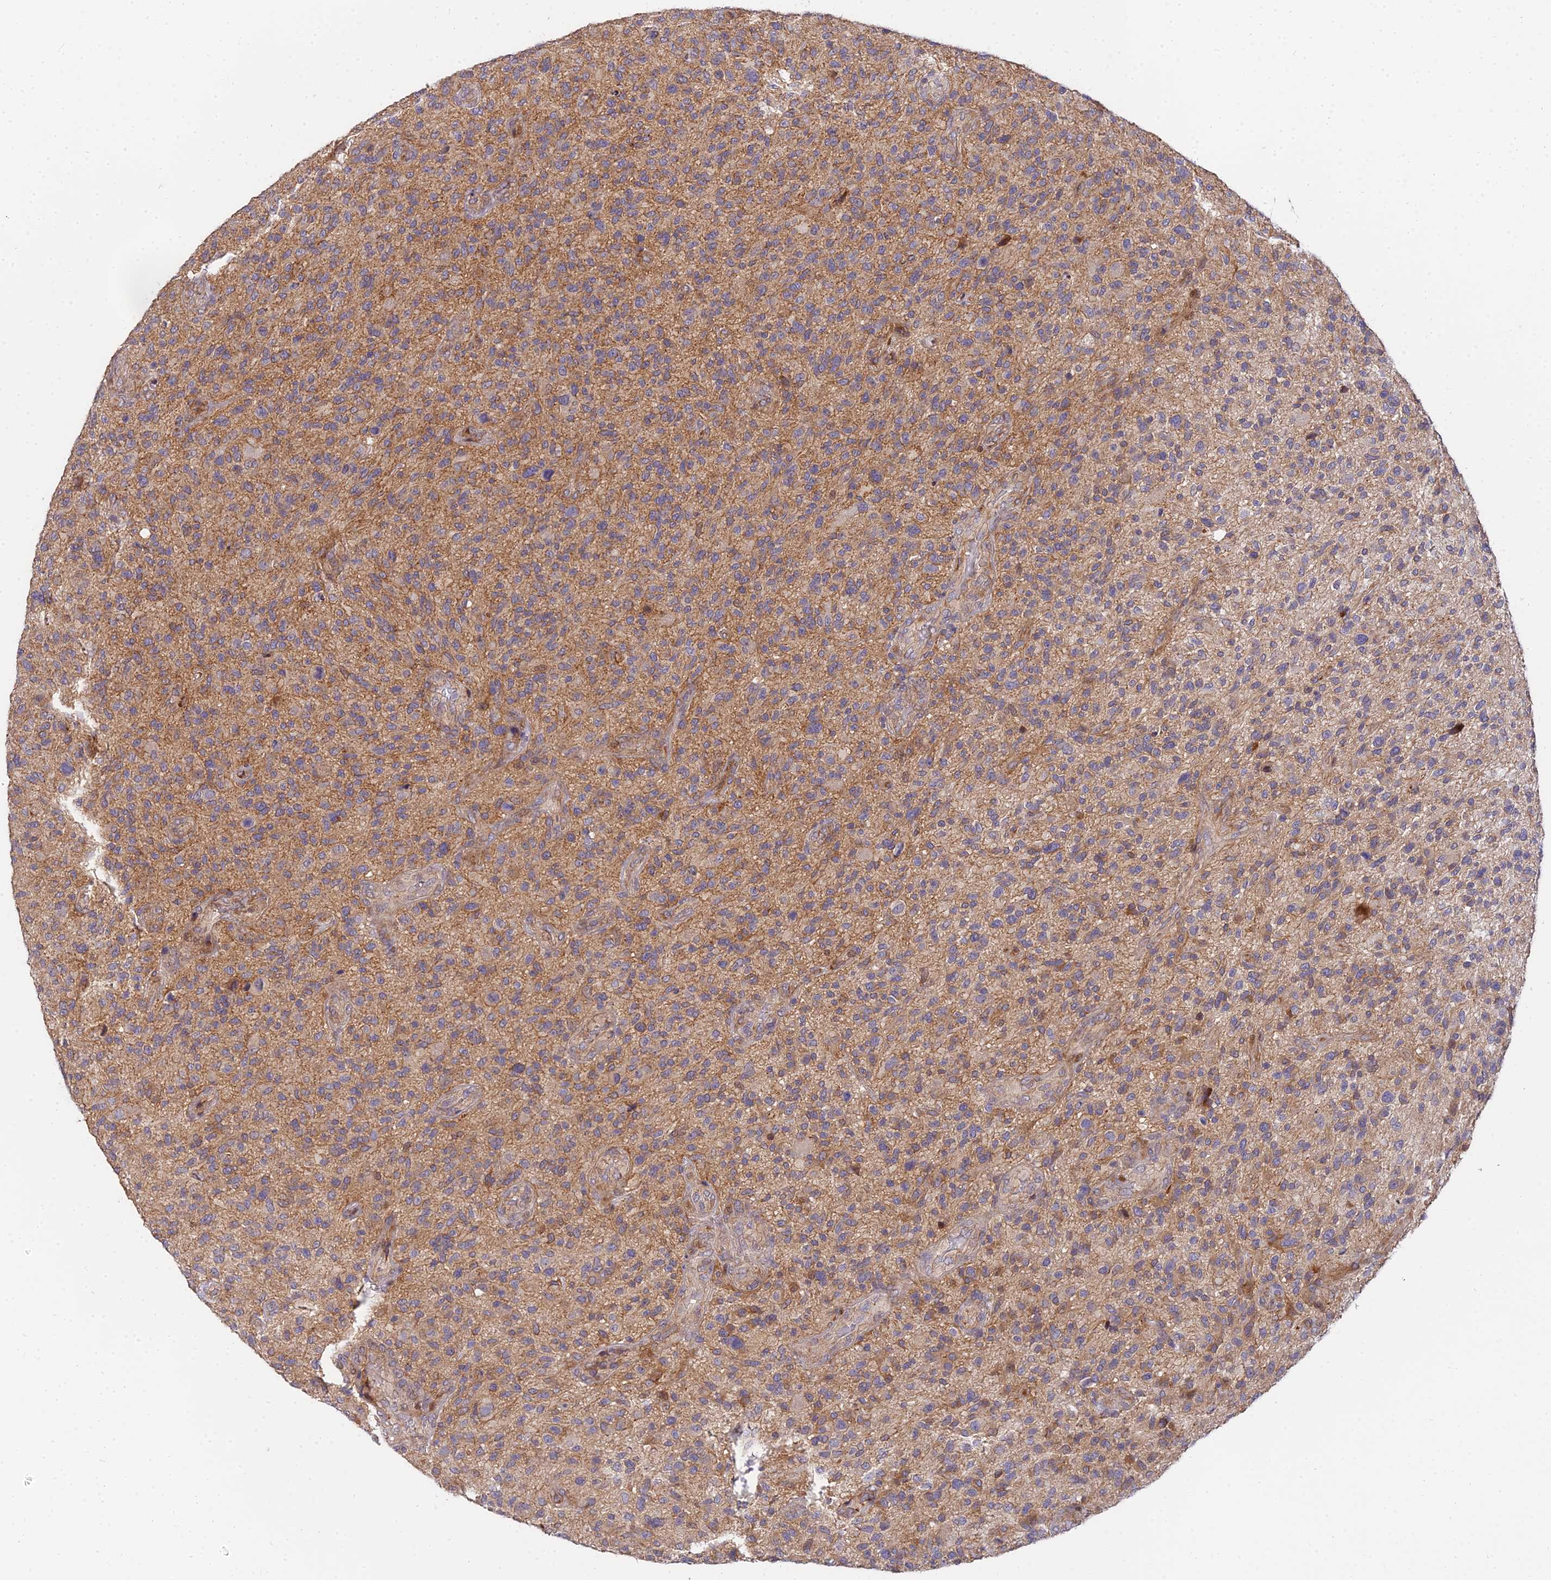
{"staining": {"intensity": "weak", "quantity": "25%-75%", "location": "cytoplasmic/membranous"}, "tissue": "glioma", "cell_type": "Tumor cells", "image_type": "cancer", "snomed": [{"axis": "morphology", "description": "Glioma, malignant, High grade"}, {"axis": "topography", "description": "Brain"}], "caption": "A high-resolution histopathology image shows IHC staining of malignant glioma (high-grade), which demonstrates weak cytoplasmic/membranous staining in about 25%-75% of tumor cells. Using DAB (brown) and hematoxylin (blue) stains, captured at high magnification using brightfield microscopy.", "gene": "ARL8B", "patient": {"sex": "male", "age": 47}}